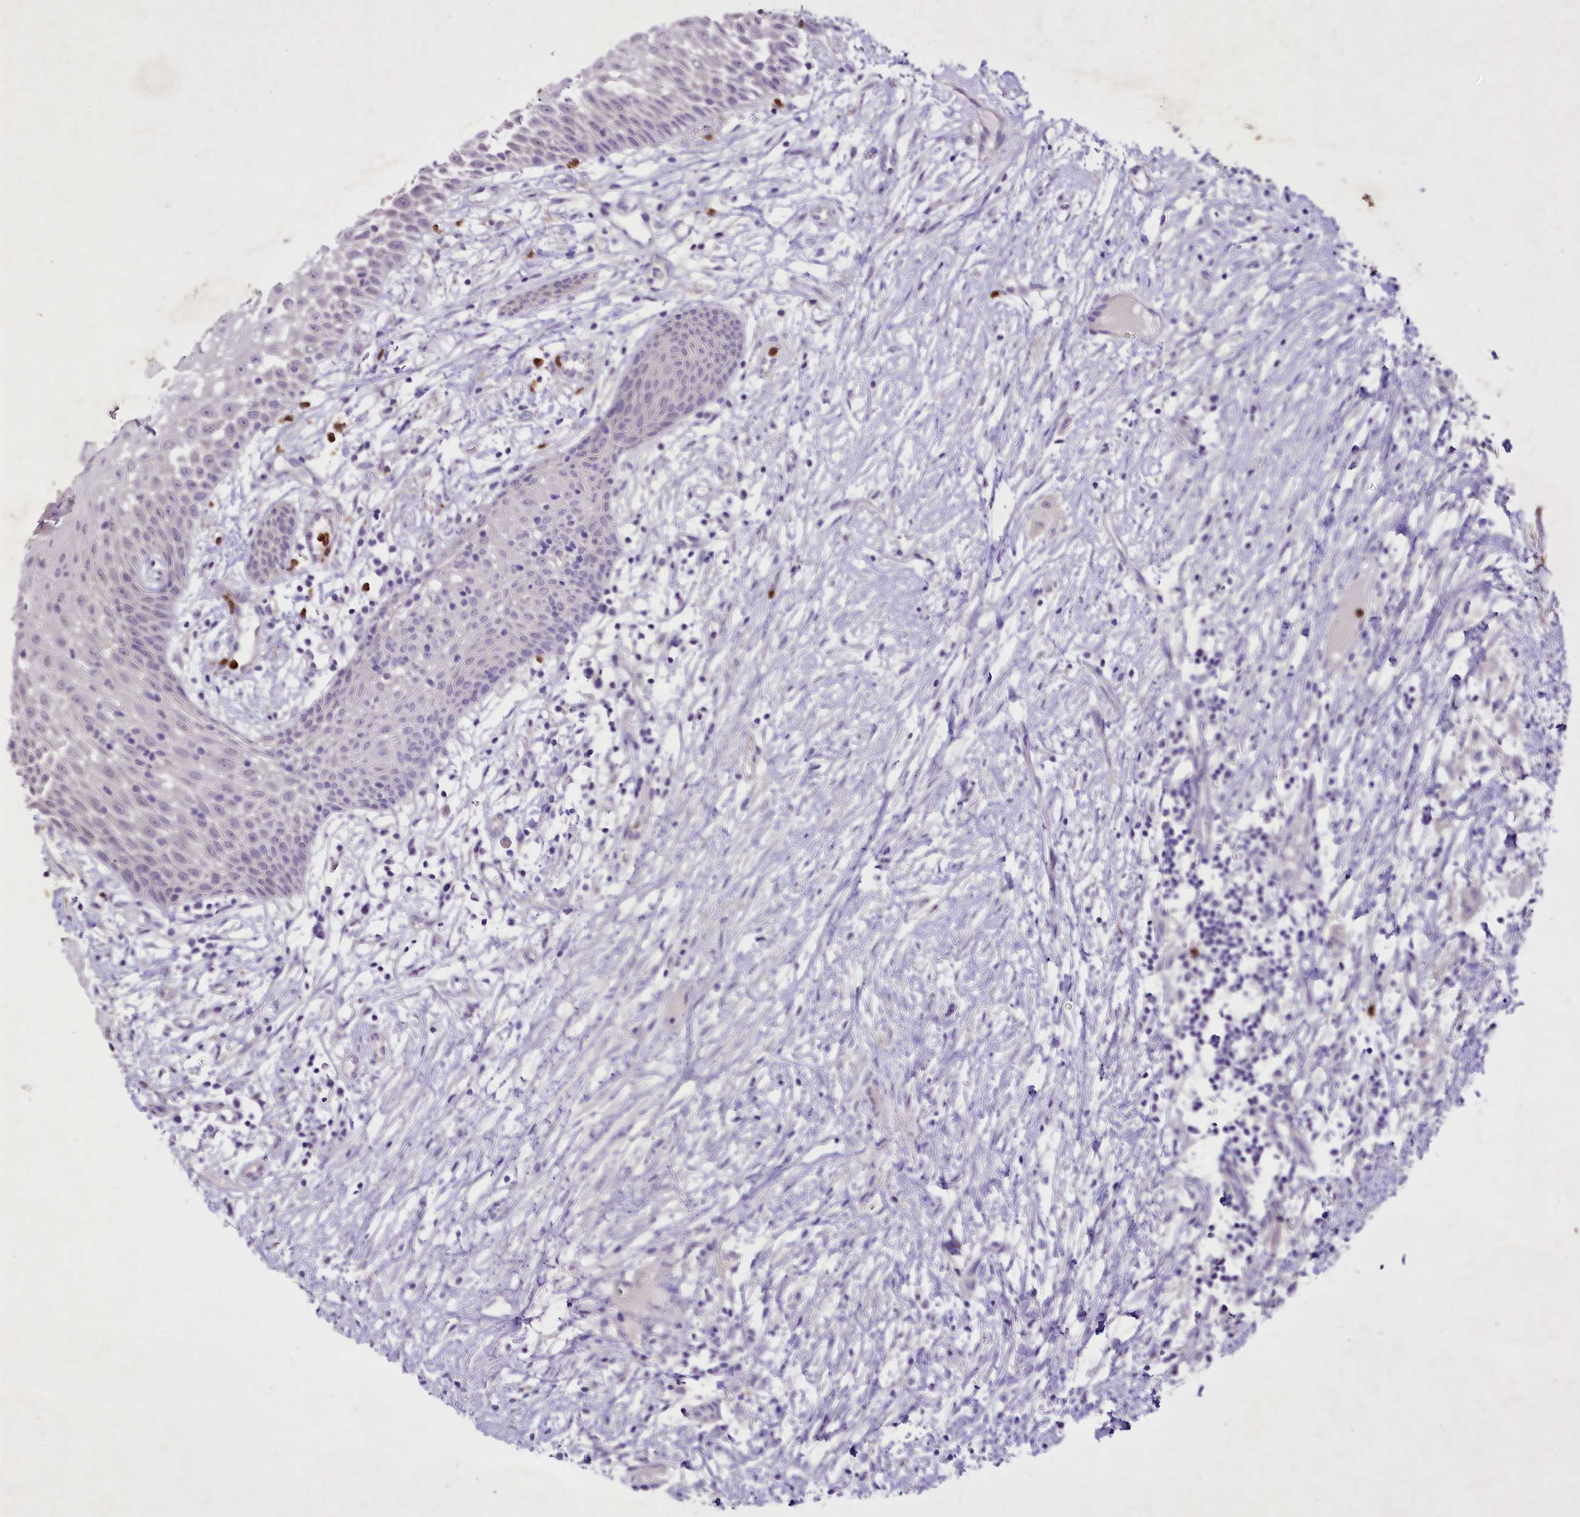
{"staining": {"intensity": "negative", "quantity": "none", "location": "none"}, "tissue": "oral mucosa", "cell_type": "Squamous epithelial cells", "image_type": "normal", "snomed": [{"axis": "morphology", "description": "Normal tissue, NOS"}, {"axis": "topography", "description": "Oral tissue"}], "caption": "This is a photomicrograph of immunohistochemistry (IHC) staining of benign oral mucosa, which shows no expression in squamous epithelial cells.", "gene": "FAM209B", "patient": {"sex": "female", "age": 69}}